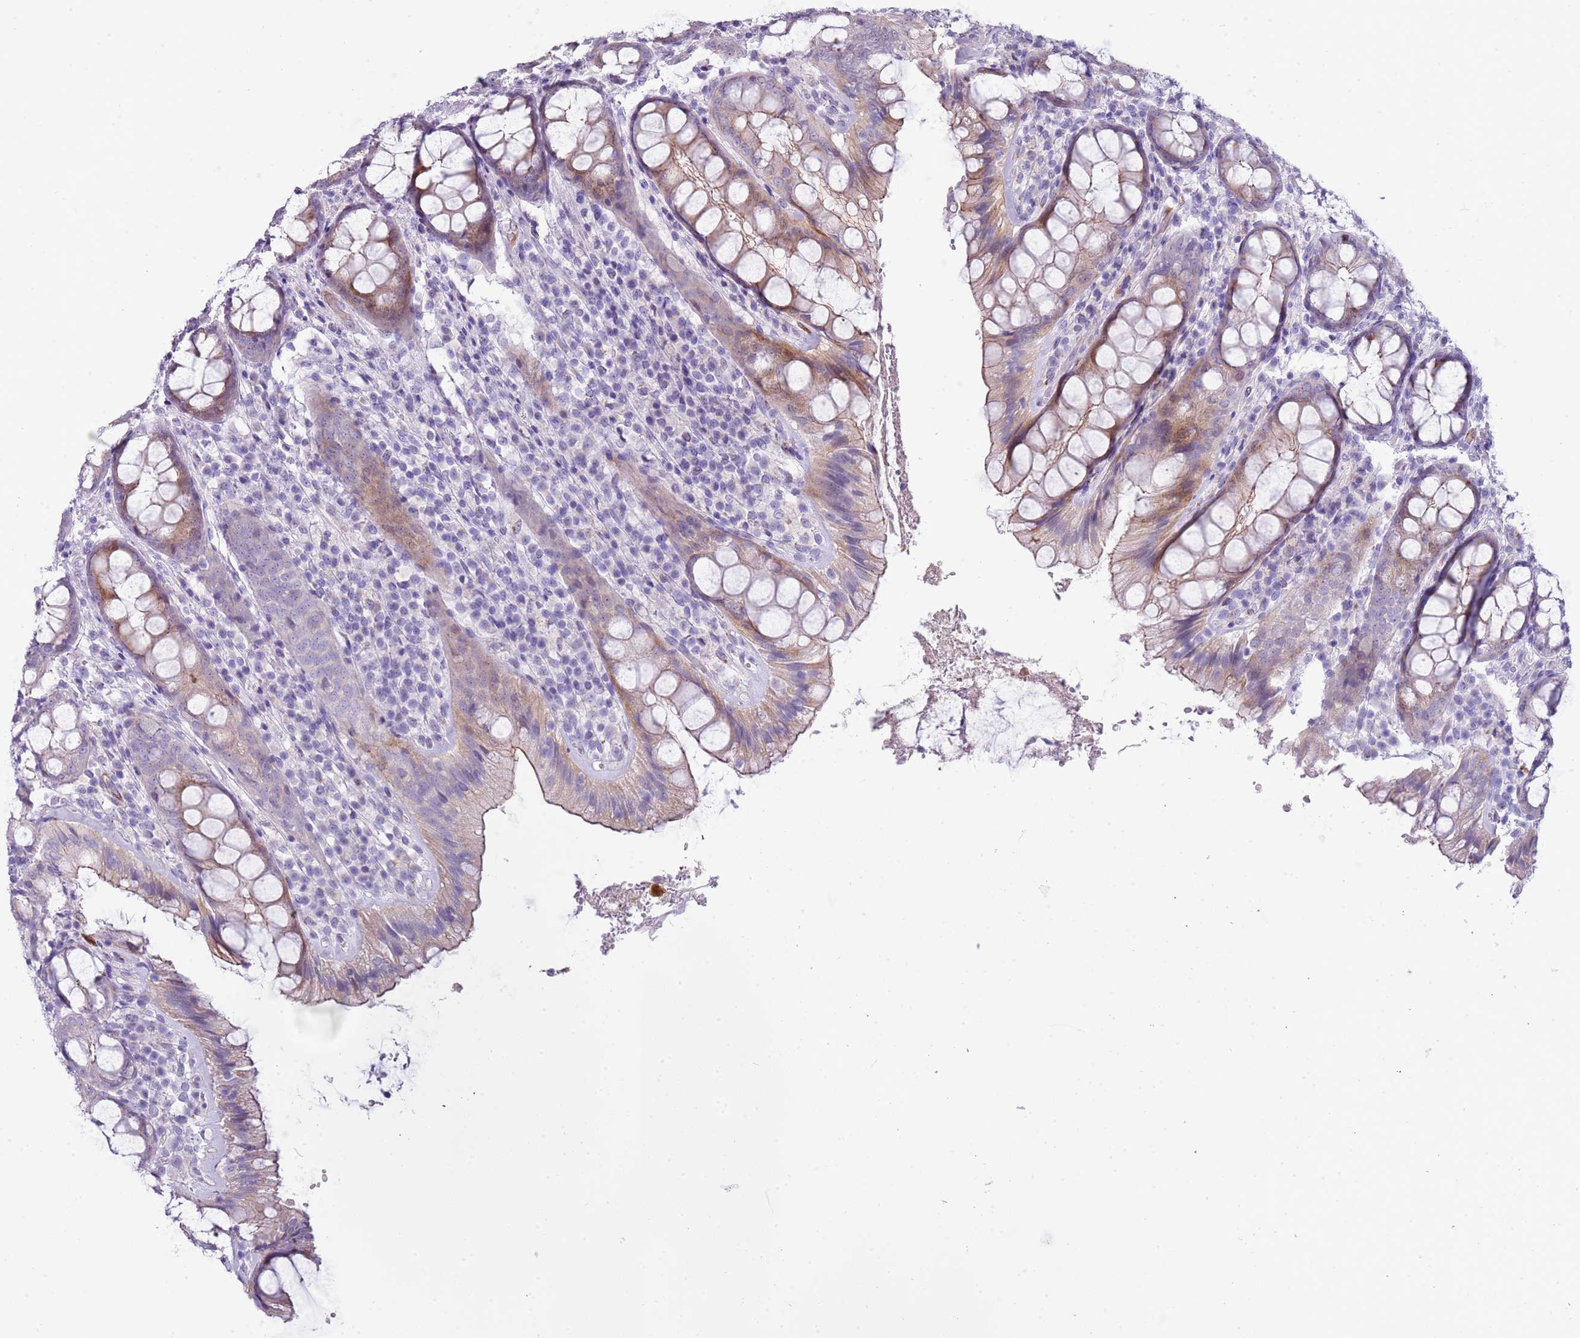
{"staining": {"intensity": "moderate", "quantity": "25%-75%", "location": "cytoplasmic/membranous"}, "tissue": "rectum", "cell_type": "Glandular cells", "image_type": "normal", "snomed": [{"axis": "morphology", "description": "Normal tissue, NOS"}, {"axis": "topography", "description": "Rectum"}], "caption": "An image of human rectum stained for a protein reveals moderate cytoplasmic/membranous brown staining in glandular cells.", "gene": "NBPF4", "patient": {"sex": "male", "age": 83}}